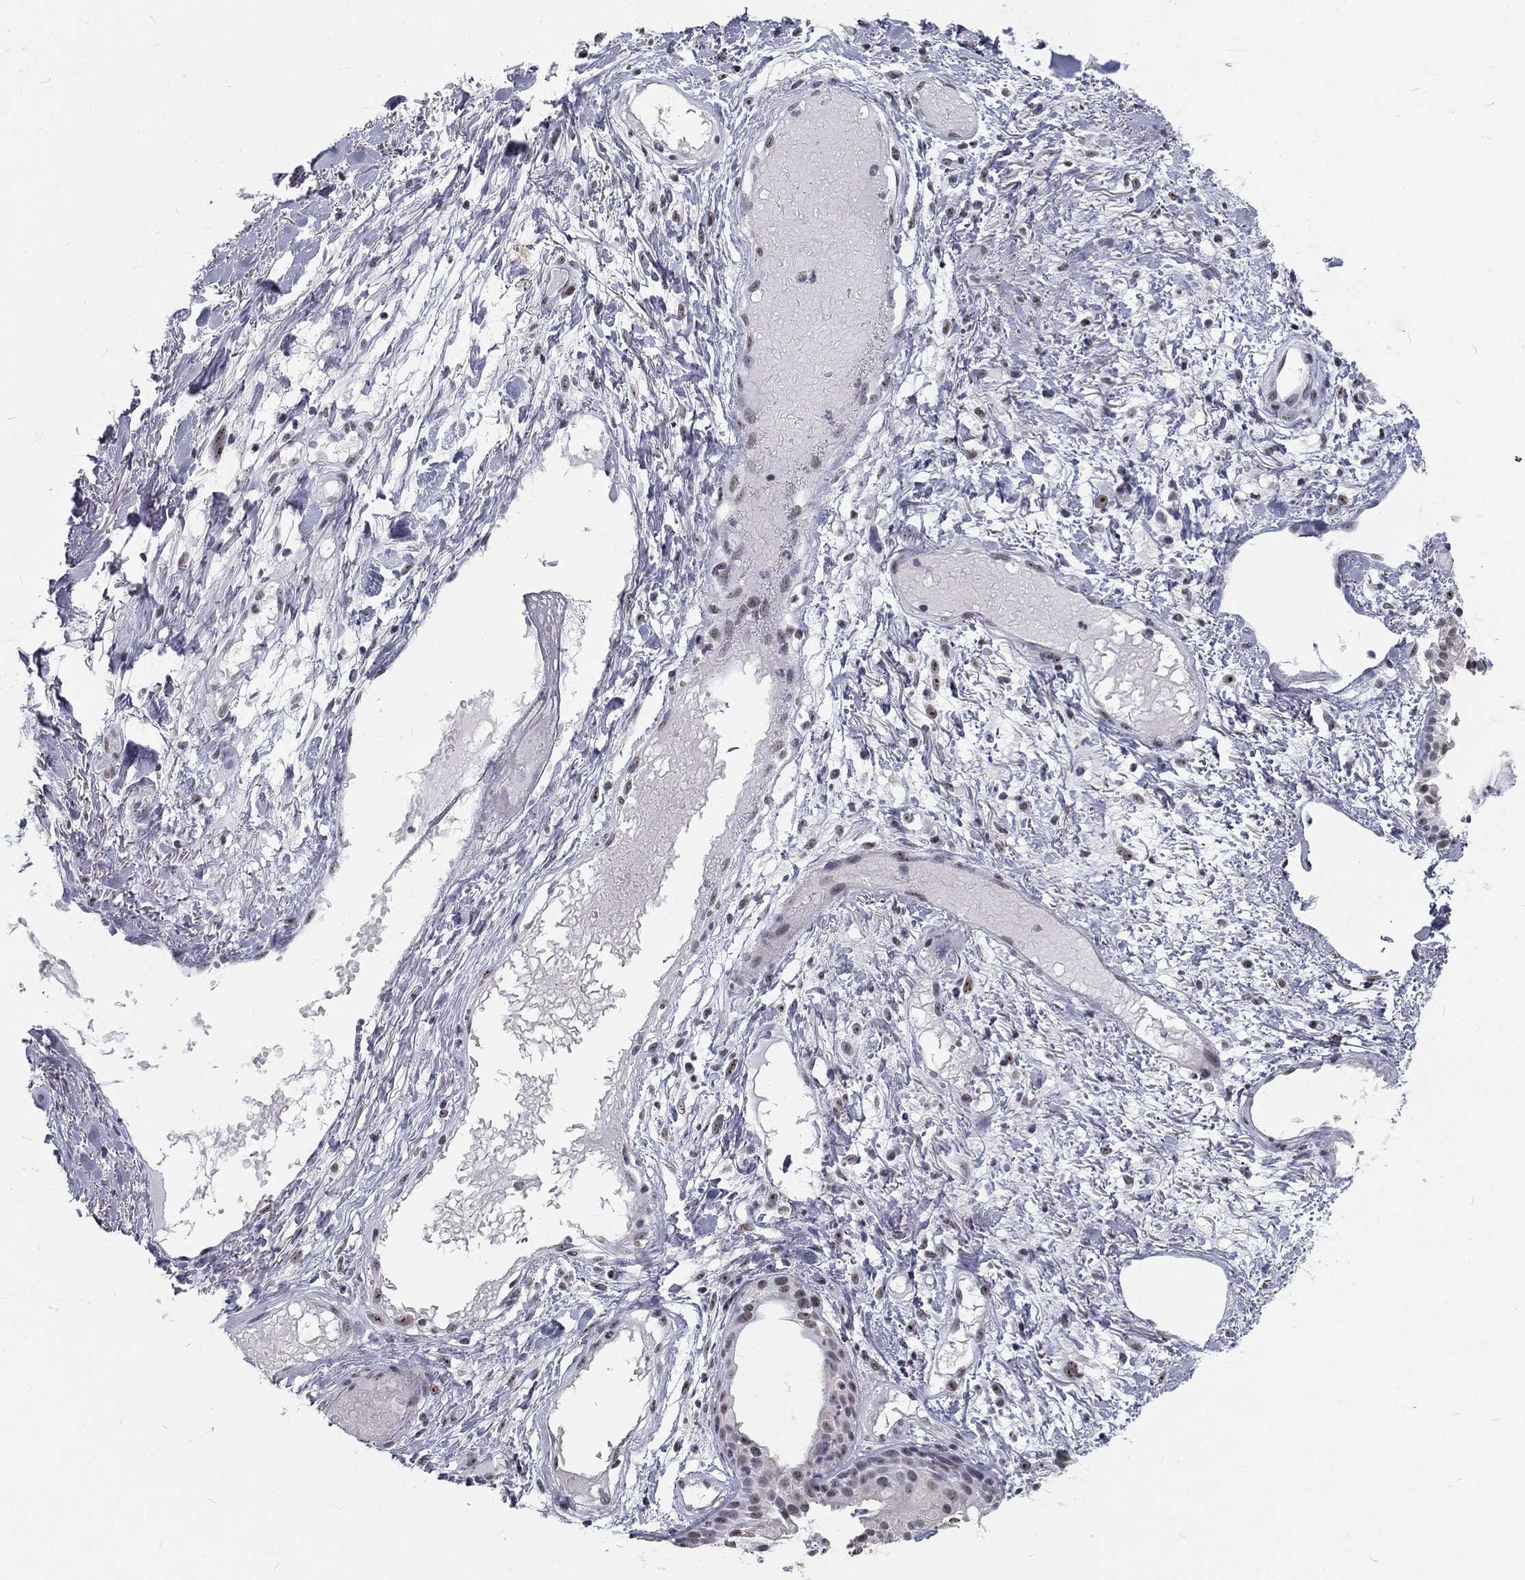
{"staining": {"intensity": "negative", "quantity": "none", "location": "none"}, "tissue": "soft tissue", "cell_type": "Fibroblasts", "image_type": "normal", "snomed": [{"axis": "morphology", "description": "Normal tissue, NOS"}, {"axis": "topography", "description": "Cartilage tissue"}], "caption": "IHC image of unremarkable soft tissue: human soft tissue stained with DAB (3,3'-diaminobenzidine) shows no significant protein expression in fibroblasts. (DAB (3,3'-diaminobenzidine) IHC visualized using brightfield microscopy, high magnification).", "gene": "SNORC", "patient": {"sex": "male", "age": 62}}